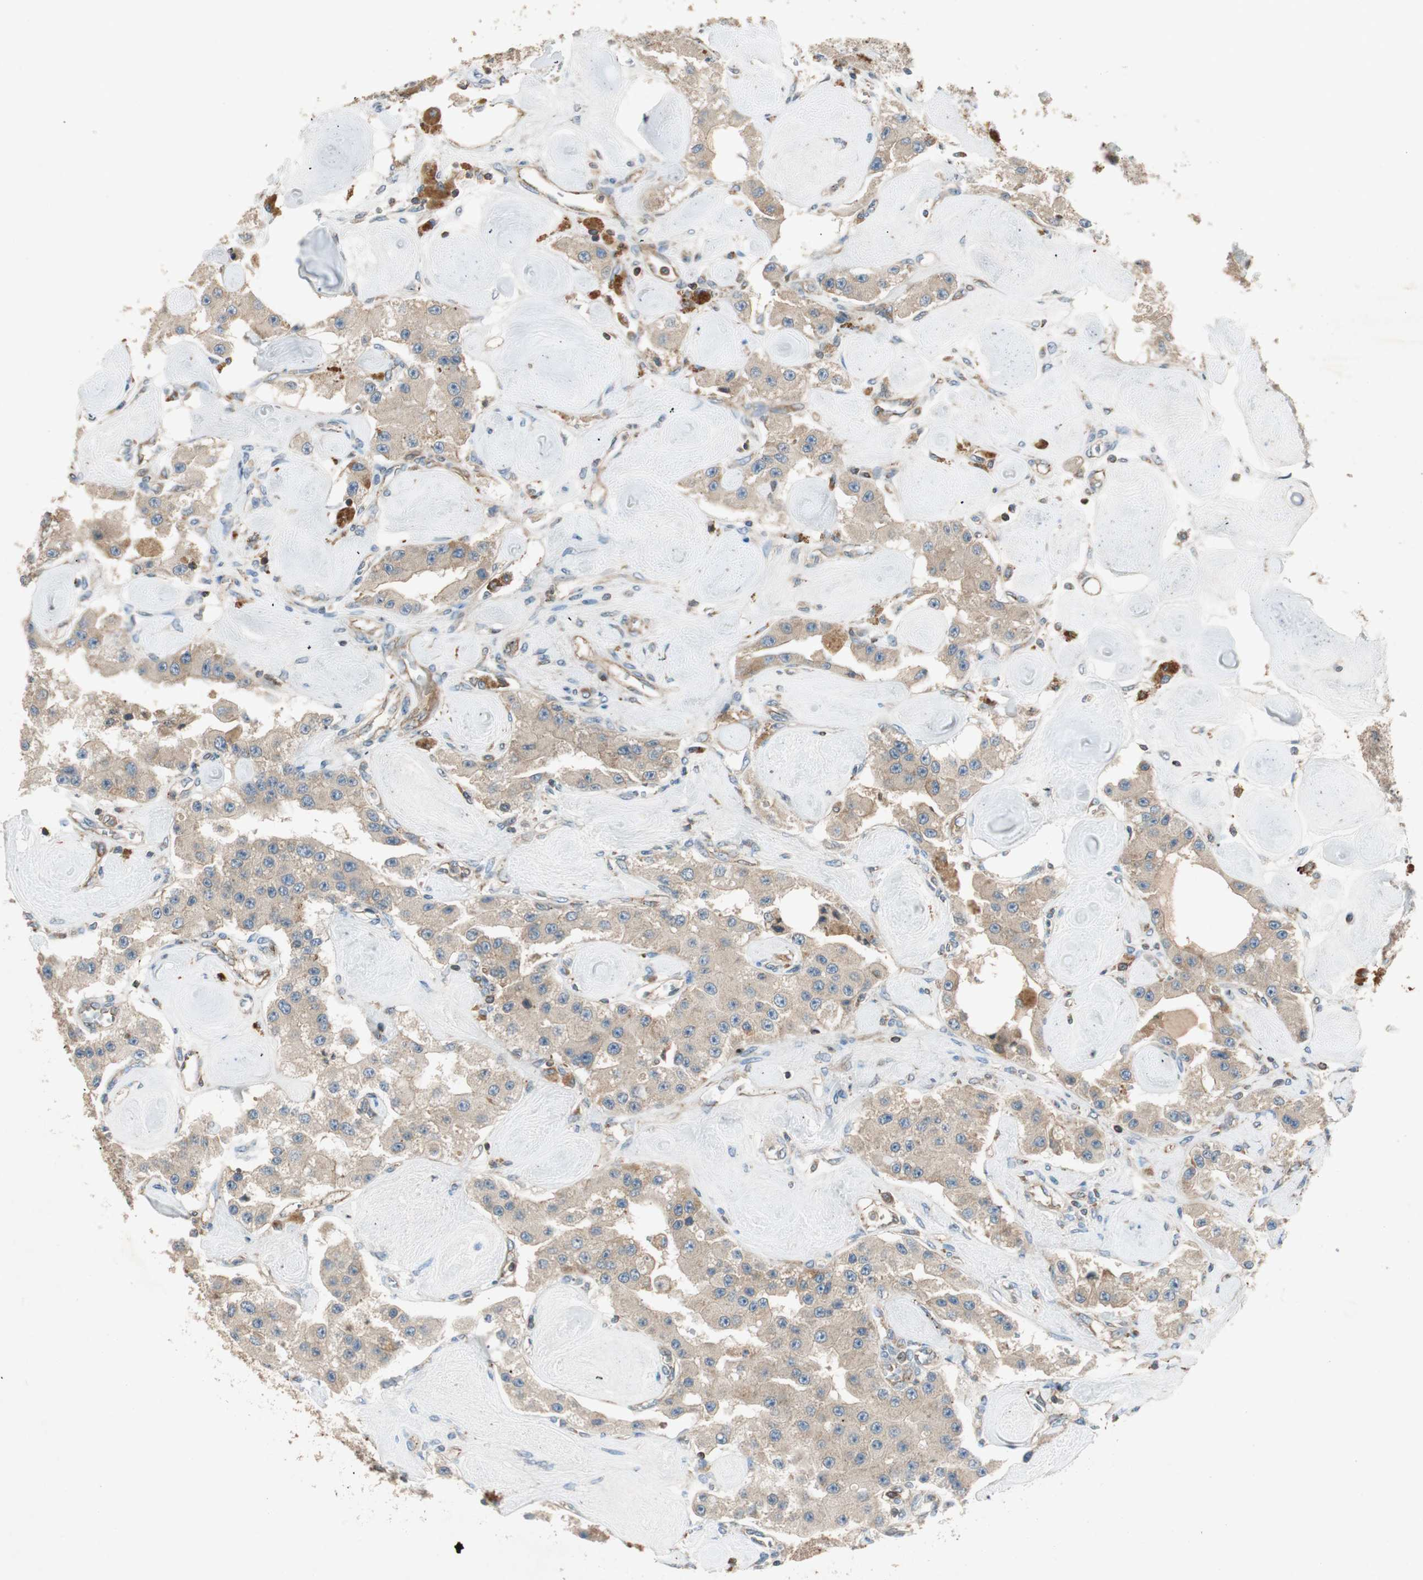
{"staining": {"intensity": "weak", "quantity": ">75%", "location": "cytoplasmic/membranous"}, "tissue": "carcinoid", "cell_type": "Tumor cells", "image_type": "cancer", "snomed": [{"axis": "morphology", "description": "Carcinoid, malignant, NOS"}, {"axis": "topography", "description": "Pancreas"}], "caption": "Protein staining demonstrates weak cytoplasmic/membranous positivity in about >75% of tumor cells in malignant carcinoid.", "gene": "CHADL", "patient": {"sex": "male", "age": 41}}